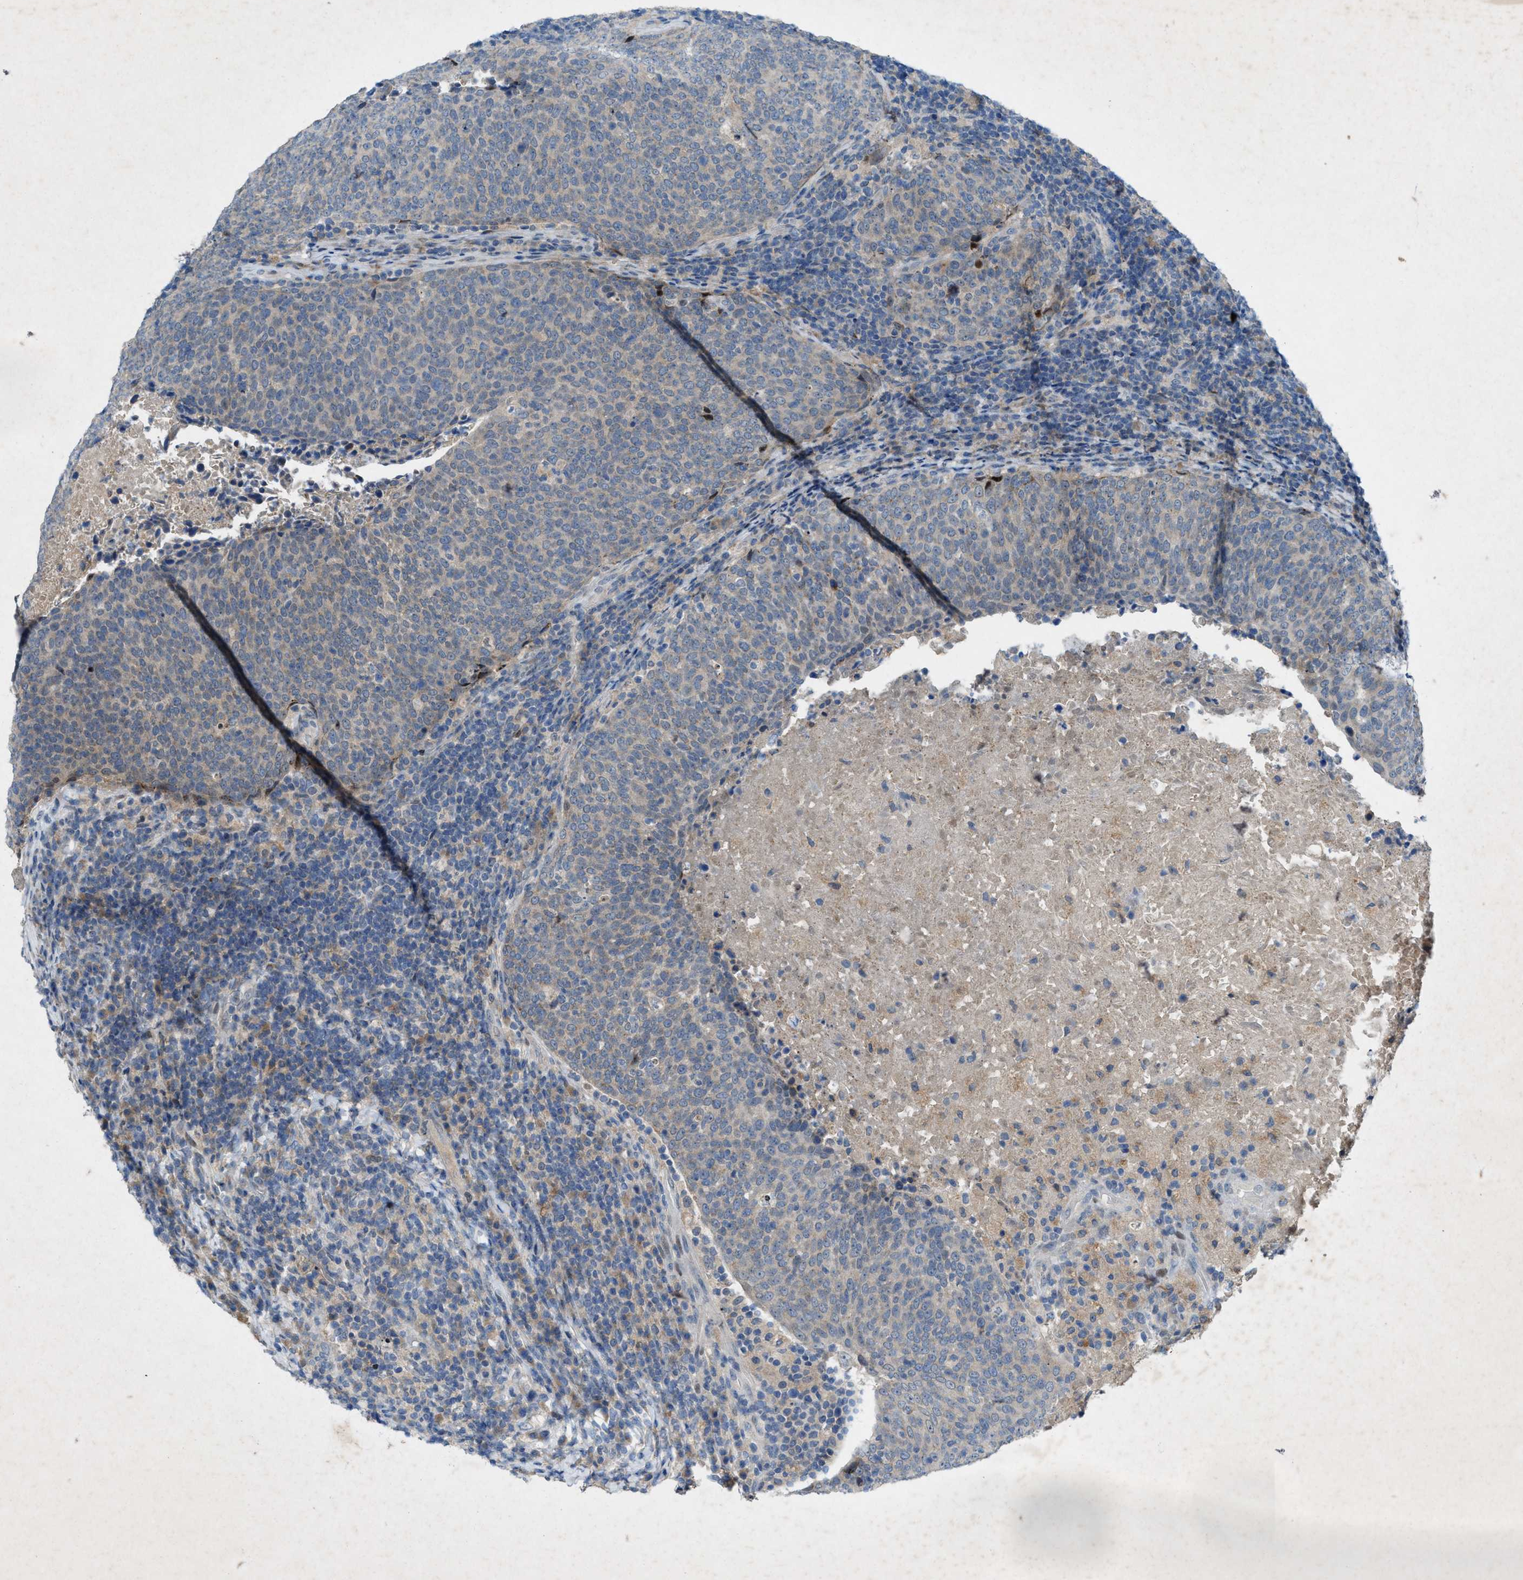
{"staining": {"intensity": "negative", "quantity": "none", "location": "none"}, "tissue": "head and neck cancer", "cell_type": "Tumor cells", "image_type": "cancer", "snomed": [{"axis": "morphology", "description": "Squamous cell carcinoma, NOS"}, {"axis": "morphology", "description": "Squamous cell carcinoma, metastatic, NOS"}, {"axis": "topography", "description": "Lymph node"}, {"axis": "topography", "description": "Head-Neck"}], "caption": "Human head and neck cancer stained for a protein using immunohistochemistry exhibits no expression in tumor cells.", "gene": "URGCP", "patient": {"sex": "male", "age": 62}}